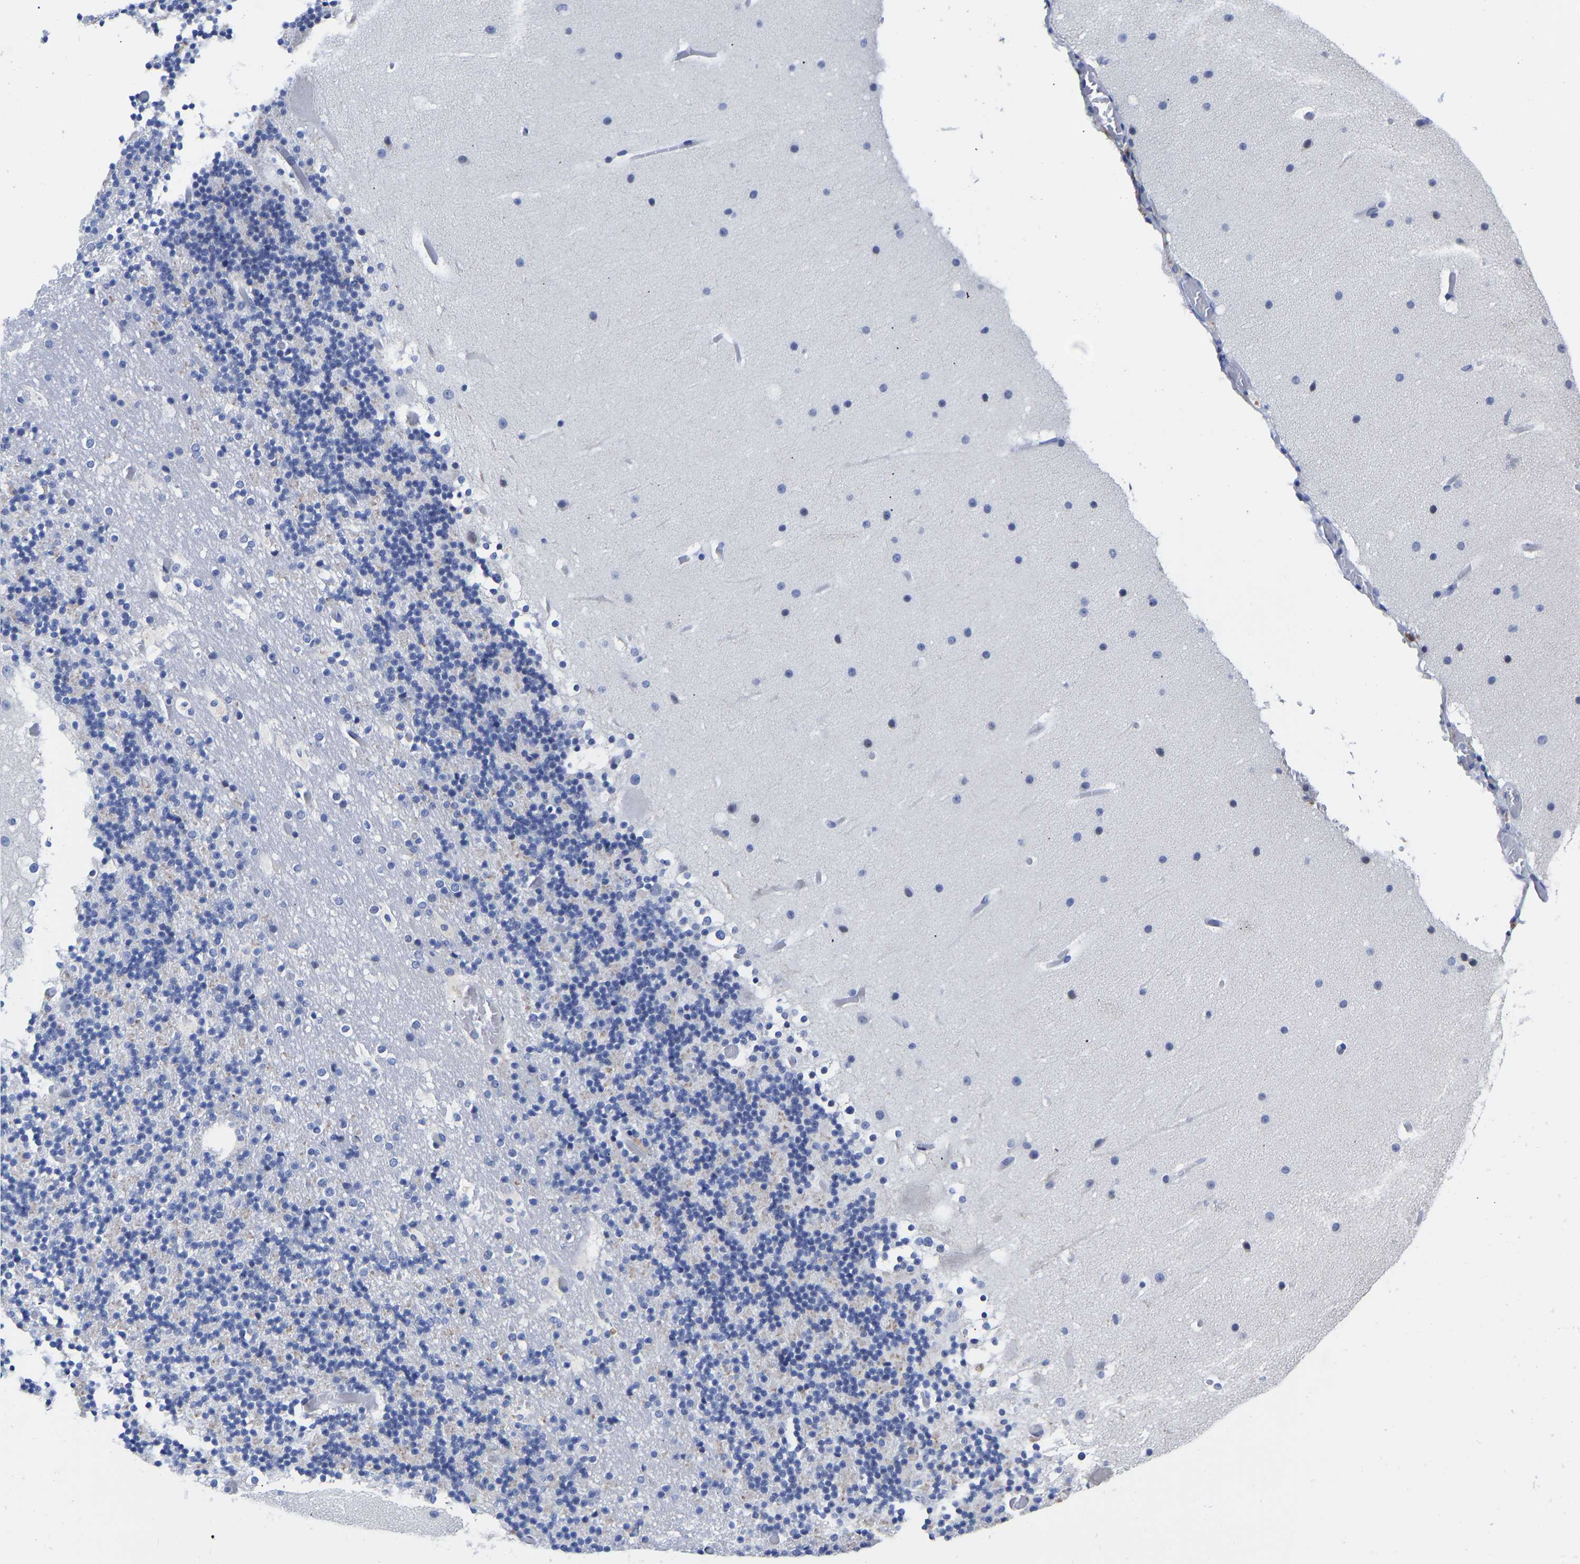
{"staining": {"intensity": "negative", "quantity": "none", "location": "none"}, "tissue": "cerebellum", "cell_type": "Cells in granular layer", "image_type": "normal", "snomed": [{"axis": "morphology", "description": "Normal tissue, NOS"}, {"axis": "topography", "description": "Cerebellum"}], "caption": "IHC photomicrograph of normal cerebellum: human cerebellum stained with DAB demonstrates no significant protein positivity in cells in granular layer. (Brightfield microscopy of DAB (3,3'-diaminobenzidine) IHC at high magnification).", "gene": "GPA33", "patient": {"sex": "male", "age": 57}}